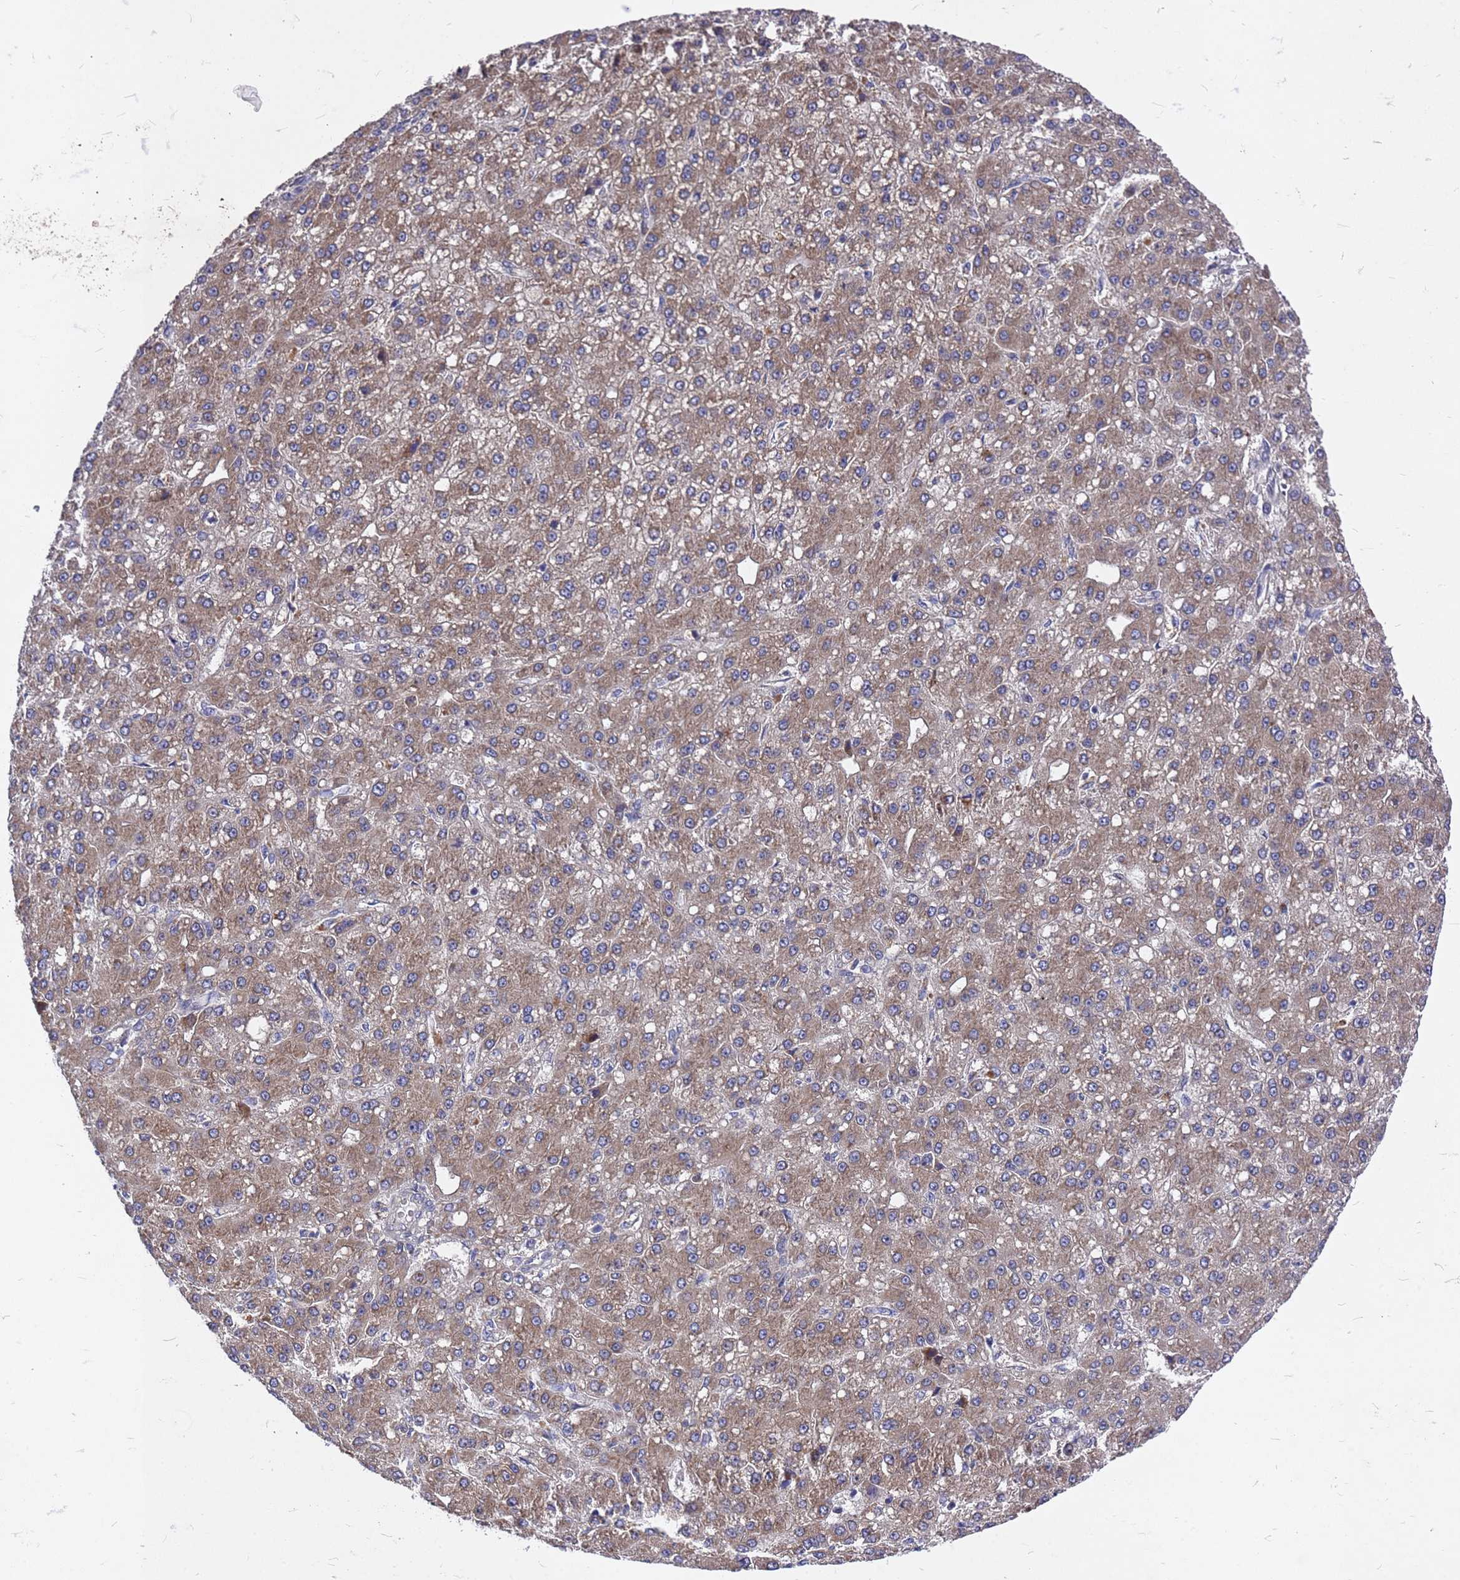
{"staining": {"intensity": "moderate", "quantity": ">75%", "location": "cytoplasmic/membranous"}, "tissue": "liver cancer", "cell_type": "Tumor cells", "image_type": "cancer", "snomed": [{"axis": "morphology", "description": "Carcinoma, Hepatocellular, NOS"}, {"axis": "topography", "description": "Liver"}], "caption": "Approximately >75% of tumor cells in human liver hepatocellular carcinoma exhibit moderate cytoplasmic/membranous protein positivity as visualized by brown immunohistochemical staining.", "gene": "ZNF717", "patient": {"sex": "male", "age": 67}}